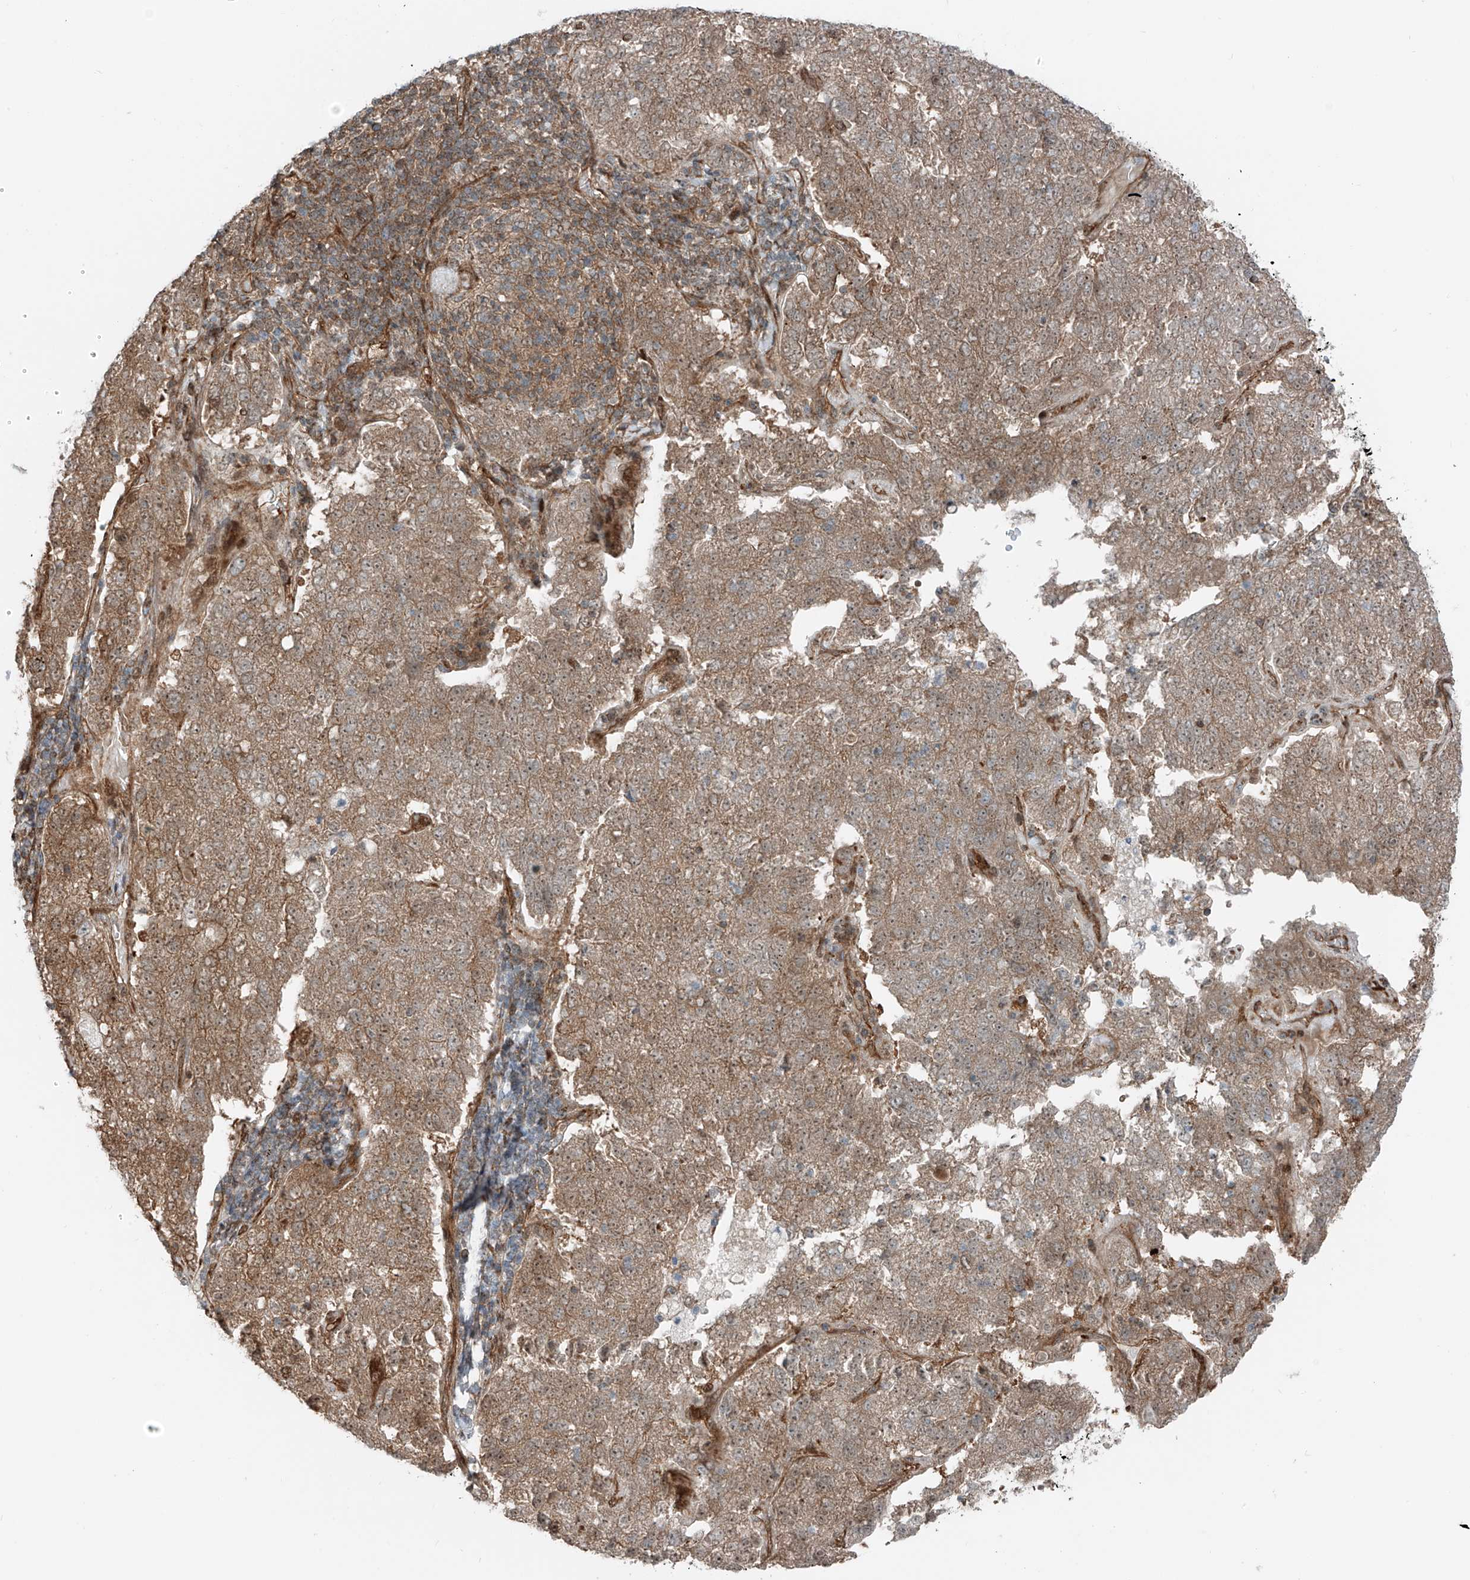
{"staining": {"intensity": "moderate", "quantity": ">75%", "location": "cytoplasmic/membranous"}, "tissue": "pancreatic cancer", "cell_type": "Tumor cells", "image_type": "cancer", "snomed": [{"axis": "morphology", "description": "Adenocarcinoma, NOS"}, {"axis": "topography", "description": "Pancreas"}], "caption": "Immunohistochemistry (IHC) photomicrograph of pancreatic cancer (adenocarcinoma) stained for a protein (brown), which reveals medium levels of moderate cytoplasmic/membranous staining in about >75% of tumor cells.", "gene": "USP48", "patient": {"sex": "female", "age": 61}}